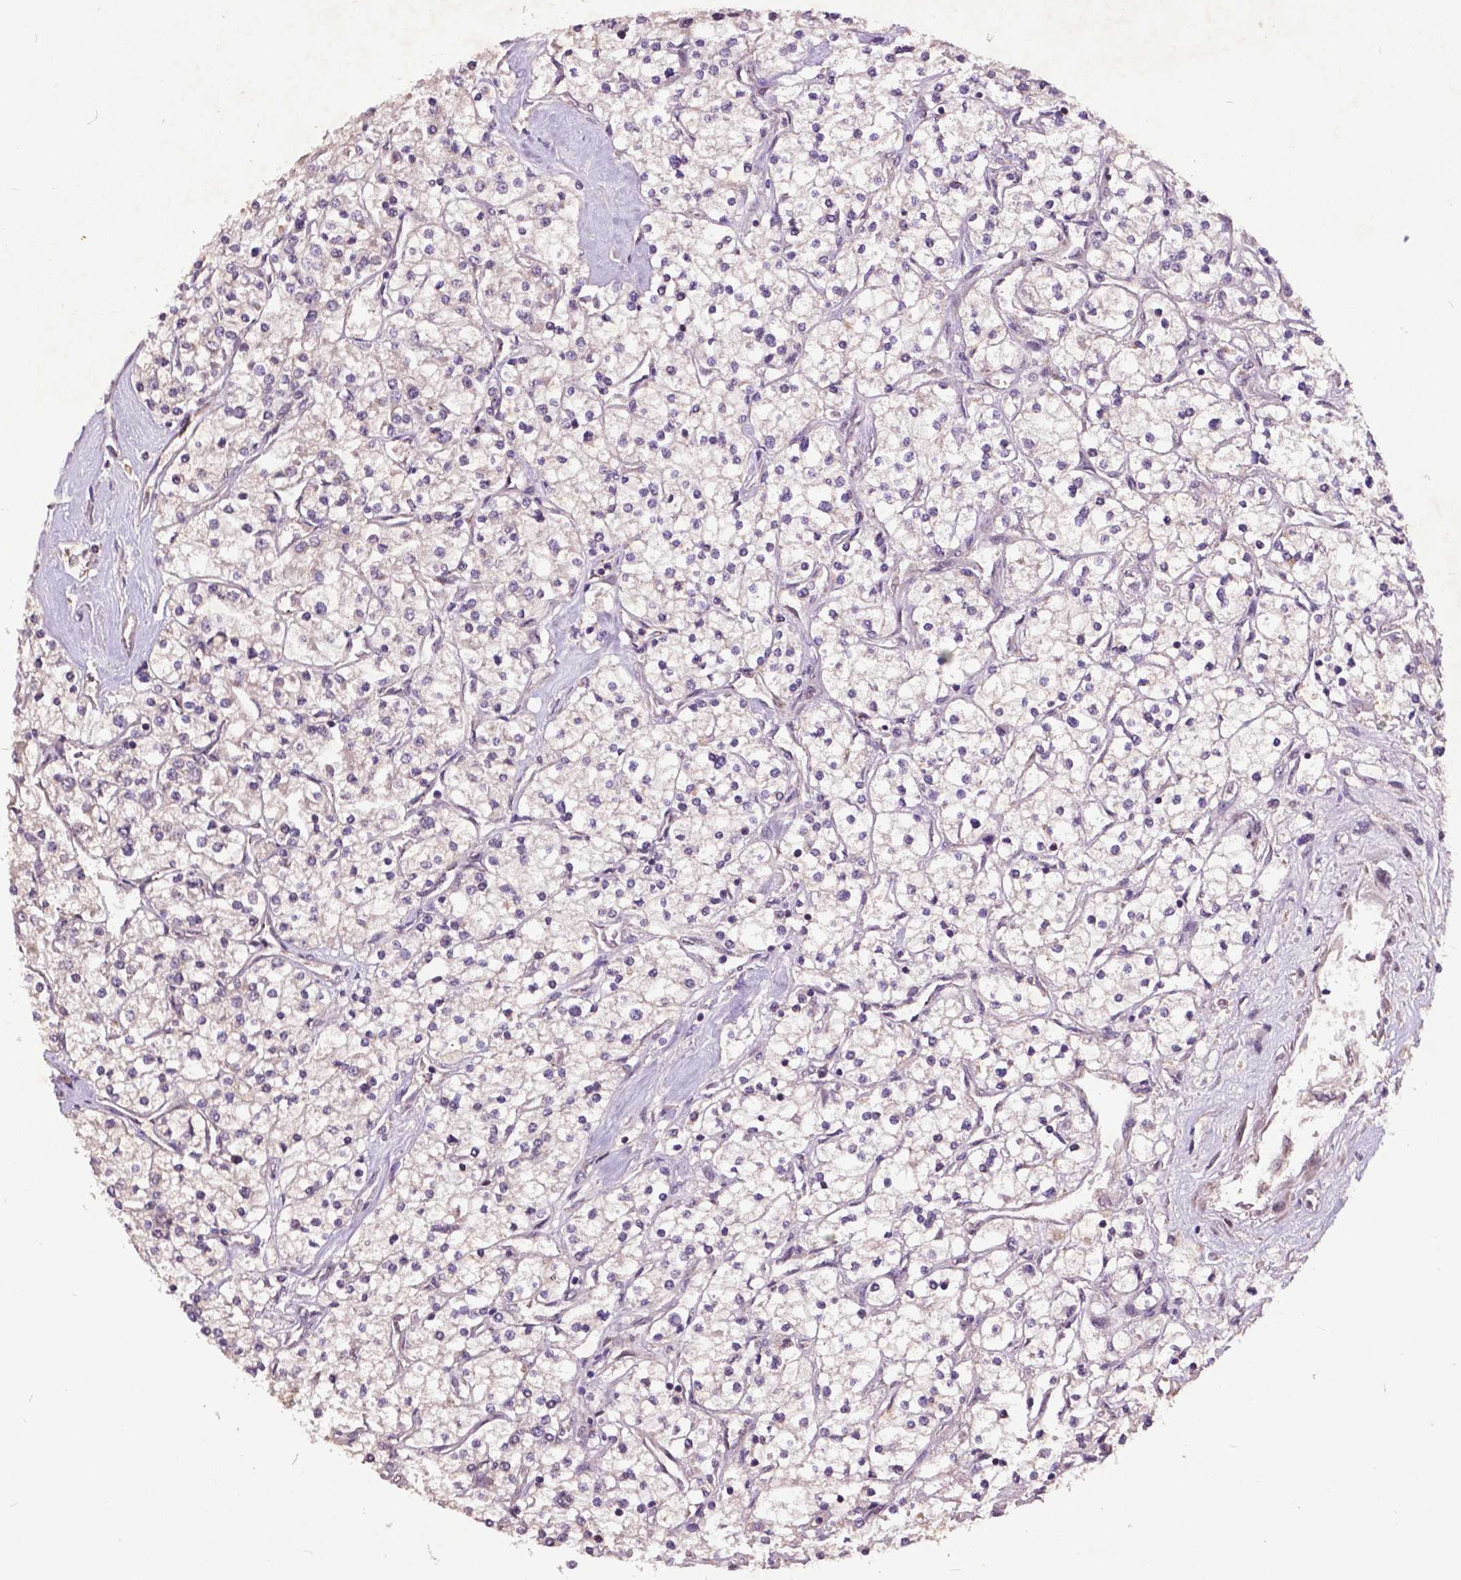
{"staining": {"intensity": "negative", "quantity": "none", "location": "none"}, "tissue": "renal cancer", "cell_type": "Tumor cells", "image_type": "cancer", "snomed": [{"axis": "morphology", "description": "Adenocarcinoma, NOS"}, {"axis": "topography", "description": "Kidney"}], "caption": "Human renal adenocarcinoma stained for a protein using IHC exhibits no expression in tumor cells.", "gene": "AP1S3", "patient": {"sex": "male", "age": 80}}